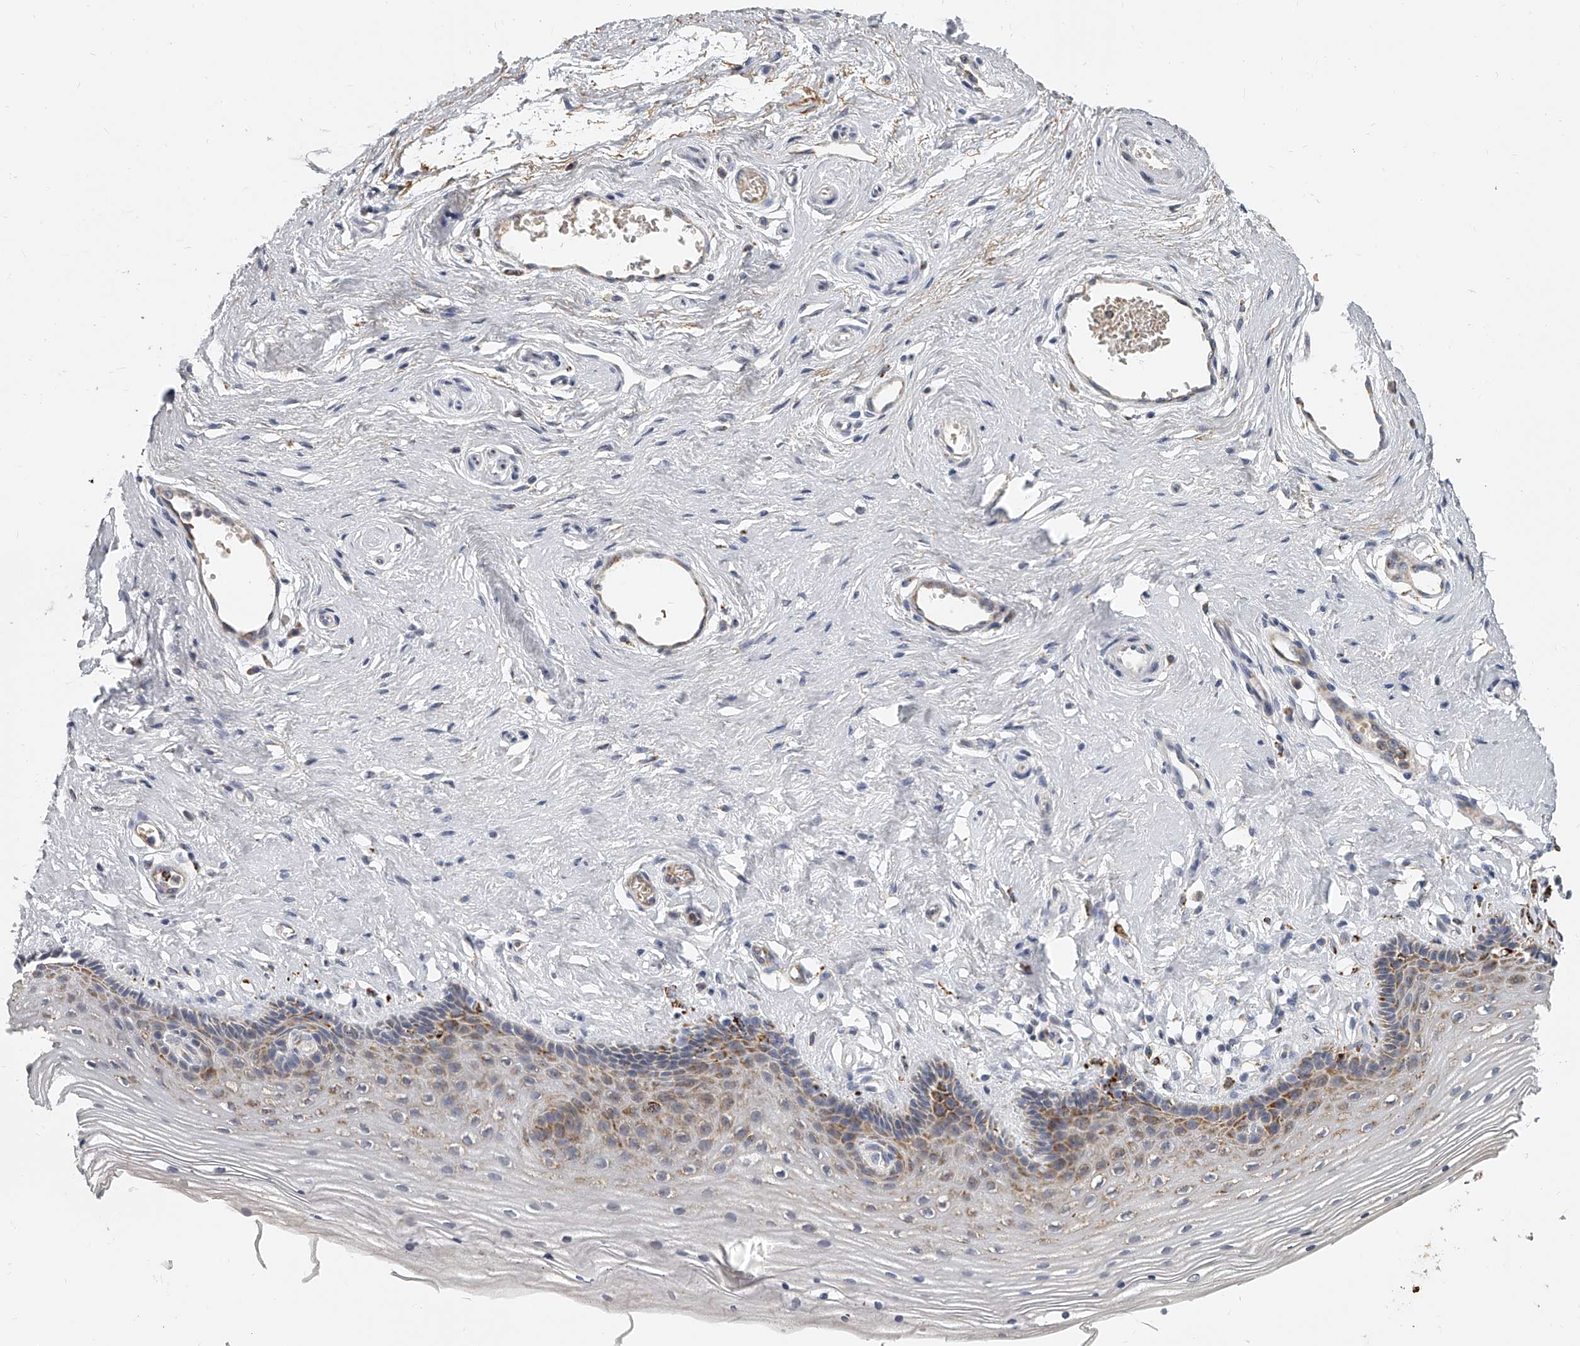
{"staining": {"intensity": "moderate", "quantity": "<25%", "location": "cytoplasmic/membranous"}, "tissue": "vagina", "cell_type": "Squamous epithelial cells", "image_type": "normal", "snomed": [{"axis": "morphology", "description": "Normal tissue, NOS"}, {"axis": "topography", "description": "Vagina"}], "caption": "A high-resolution histopathology image shows immunohistochemistry (IHC) staining of normal vagina, which demonstrates moderate cytoplasmic/membranous staining in about <25% of squamous epithelial cells. Immunohistochemistry stains the protein of interest in brown and the nuclei are stained blue.", "gene": "KLHL7", "patient": {"sex": "female", "age": 46}}